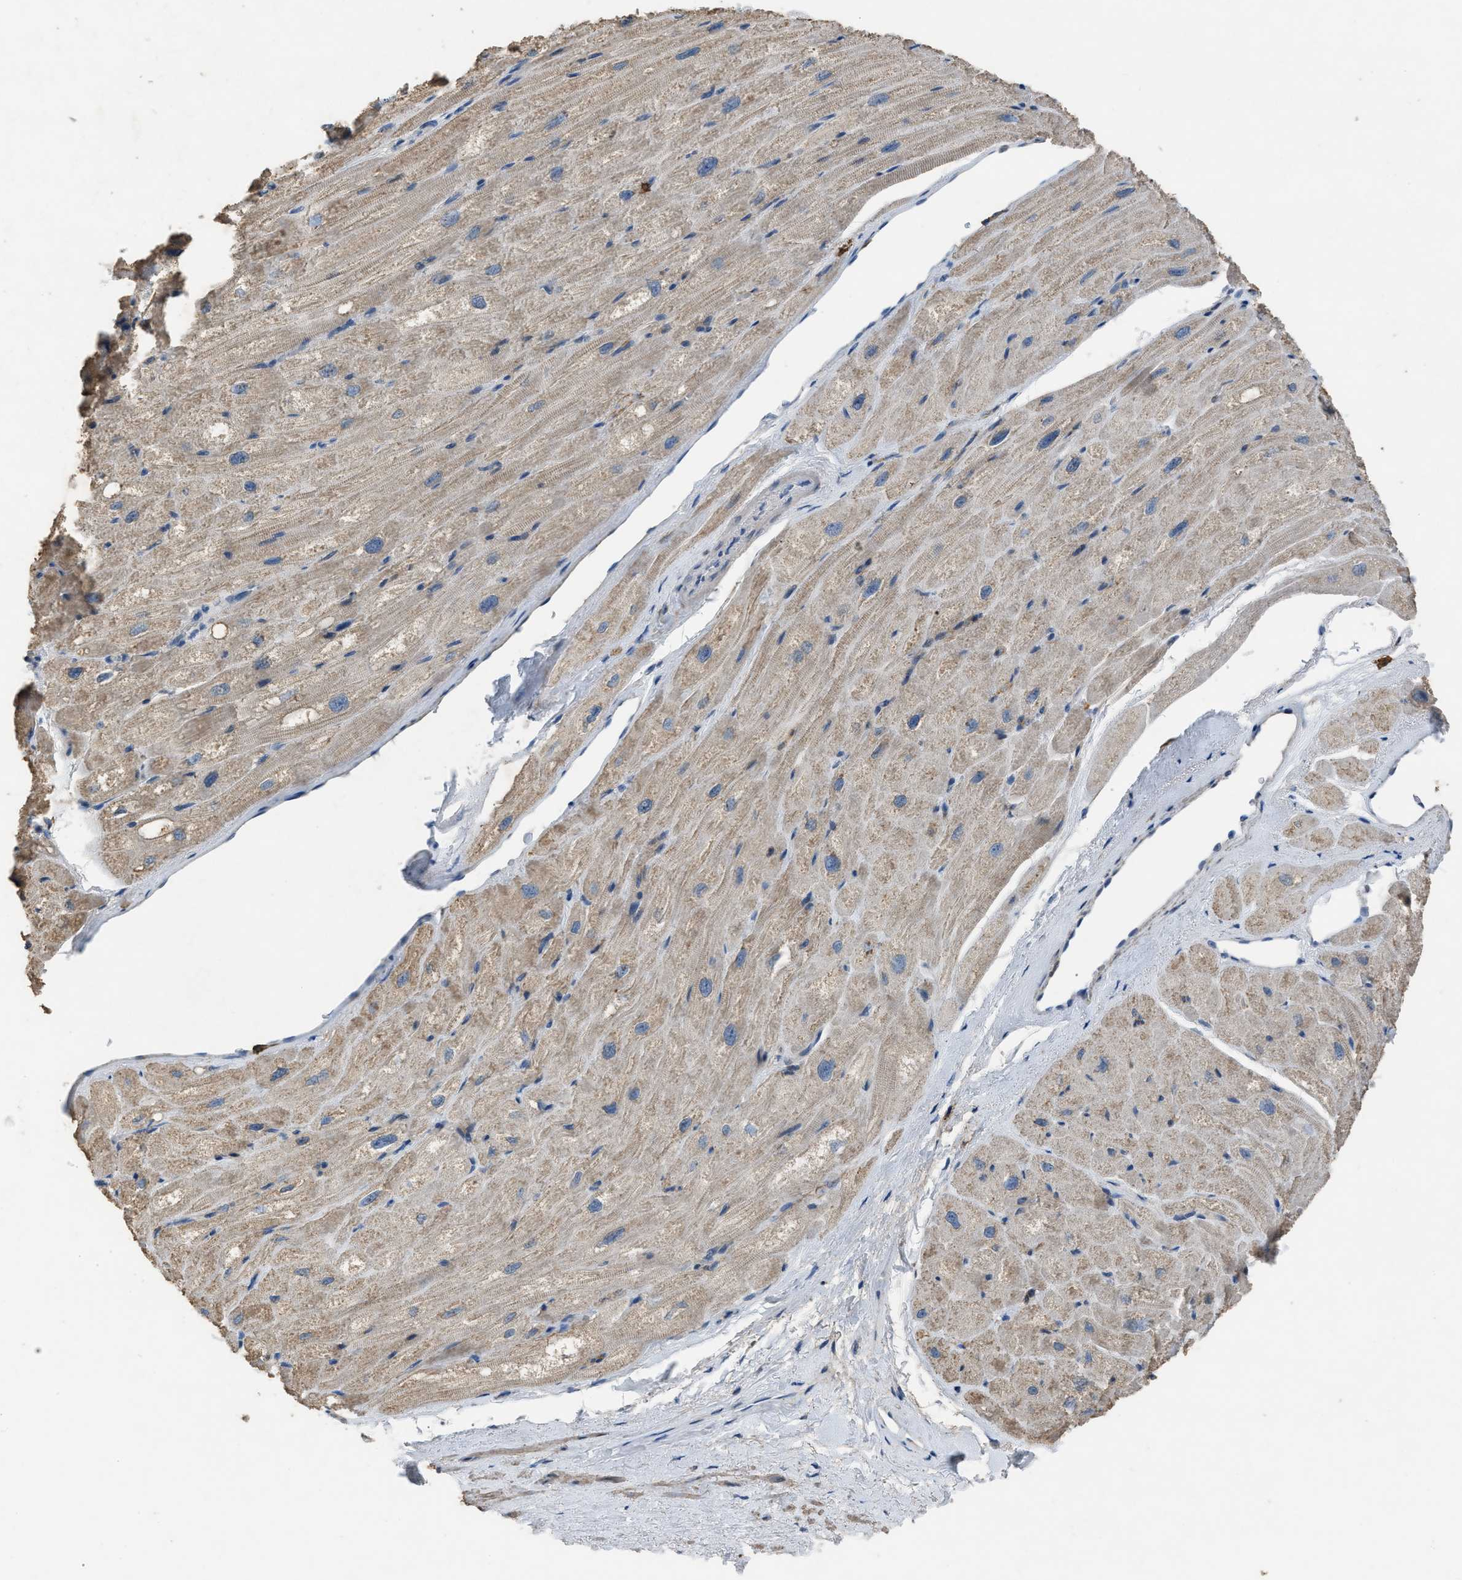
{"staining": {"intensity": "weak", "quantity": ">75%", "location": "cytoplasmic/membranous"}, "tissue": "heart muscle", "cell_type": "Cardiomyocytes", "image_type": "normal", "snomed": [{"axis": "morphology", "description": "Normal tissue, NOS"}, {"axis": "topography", "description": "Heart"}], "caption": "Cardiomyocytes show low levels of weak cytoplasmic/membranous staining in approximately >75% of cells in benign human heart muscle.", "gene": "OR51E1", "patient": {"sex": "male", "age": 49}}